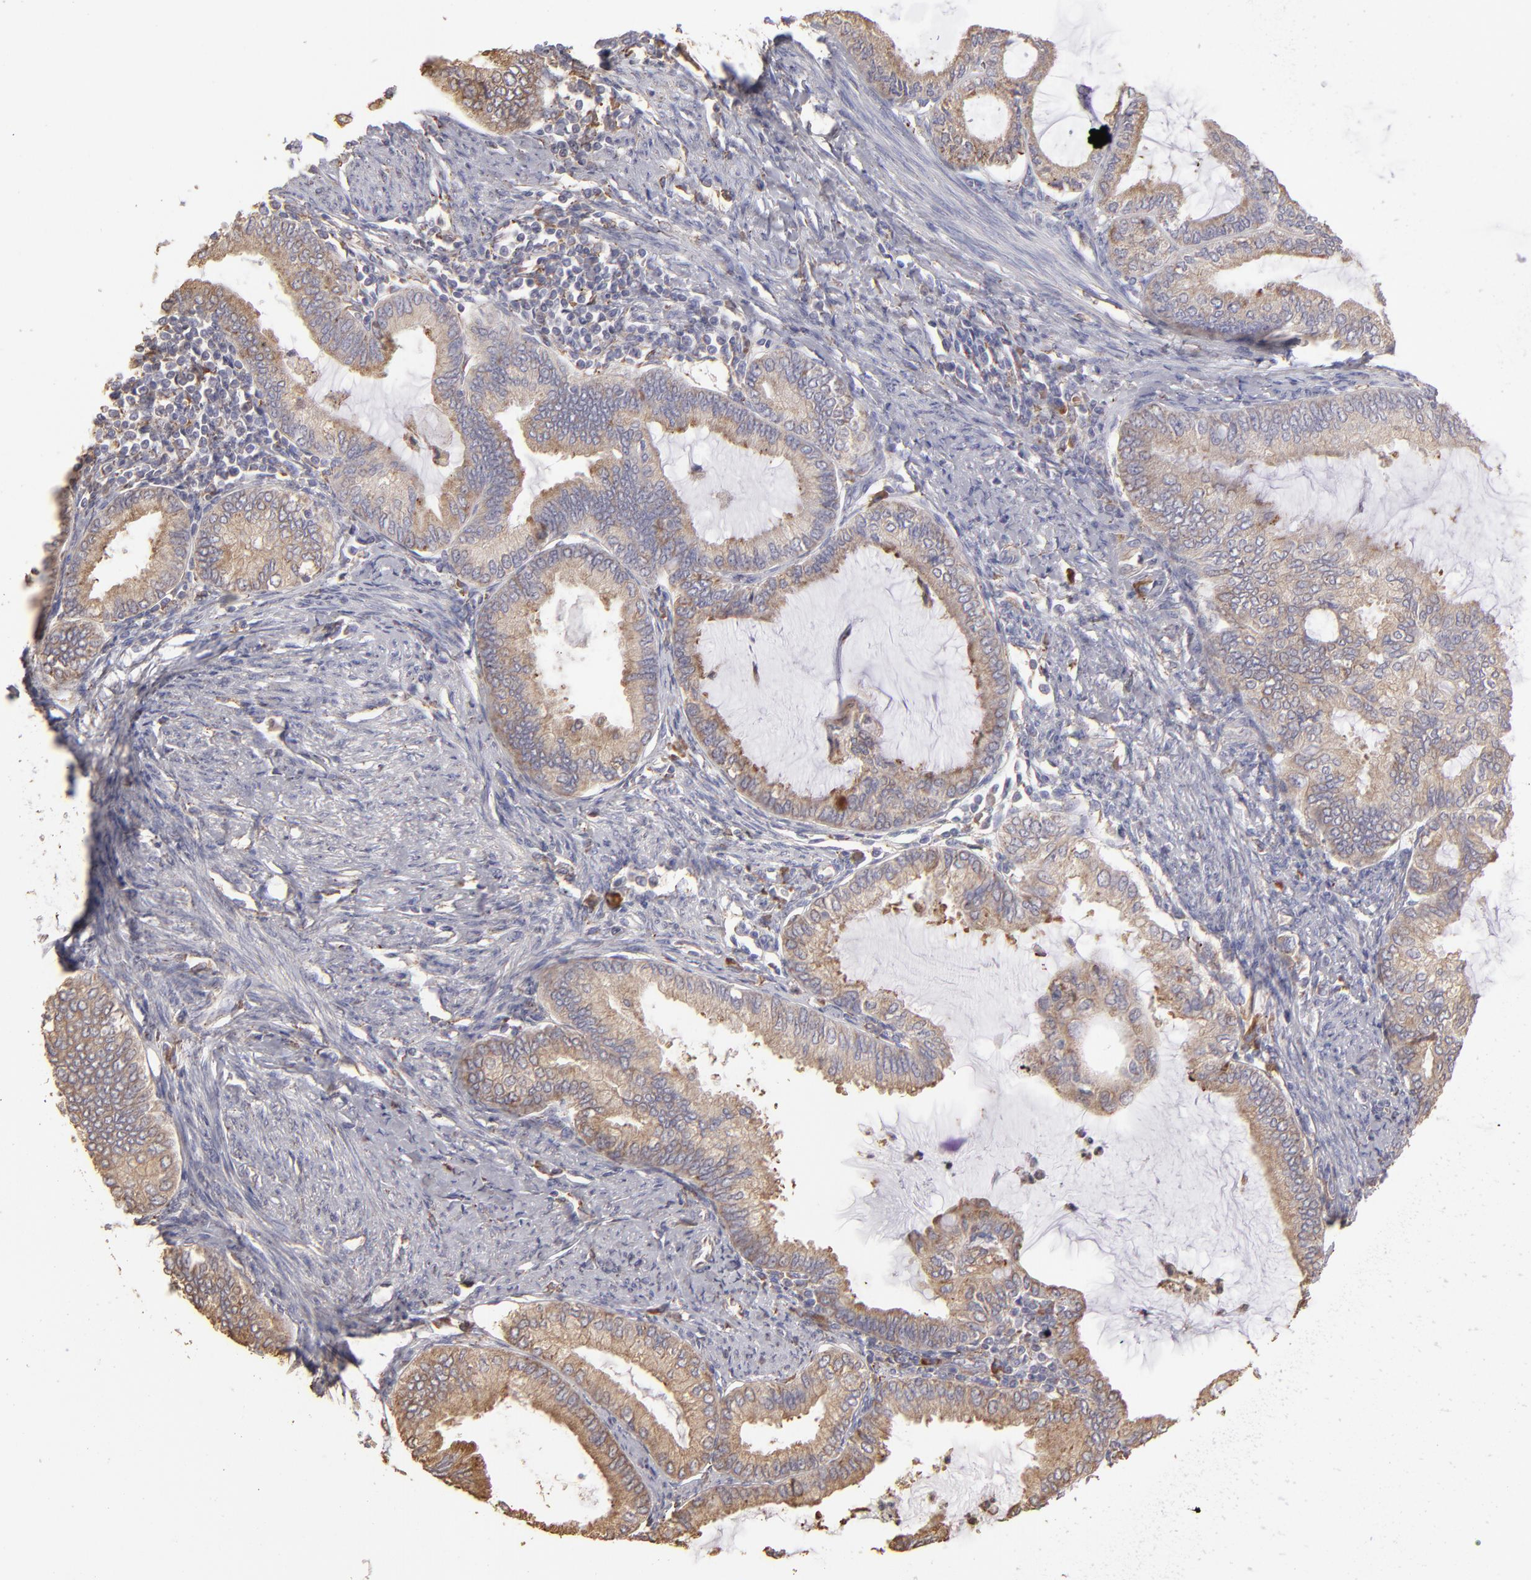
{"staining": {"intensity": "moderate", "quantity": ">75%", "location": "cytoplasmic/membranous"}, "tissue": "endometrial cancer", "cell_type": "Tumor cells", "image_type": "cancer", "snomed": [{"axis": "morphology", "description": "Adenocarcinoma, NOS"}, {"axis": "topography", "description": "Endometrium"}], "caption": "A medium amount of moderate cytoplasmic/membranous expression is present in about >75% of tumor cells in endometrial cancer tissue.", "gene": "CALR", "patient": {"sex": "female", "age": 86}}